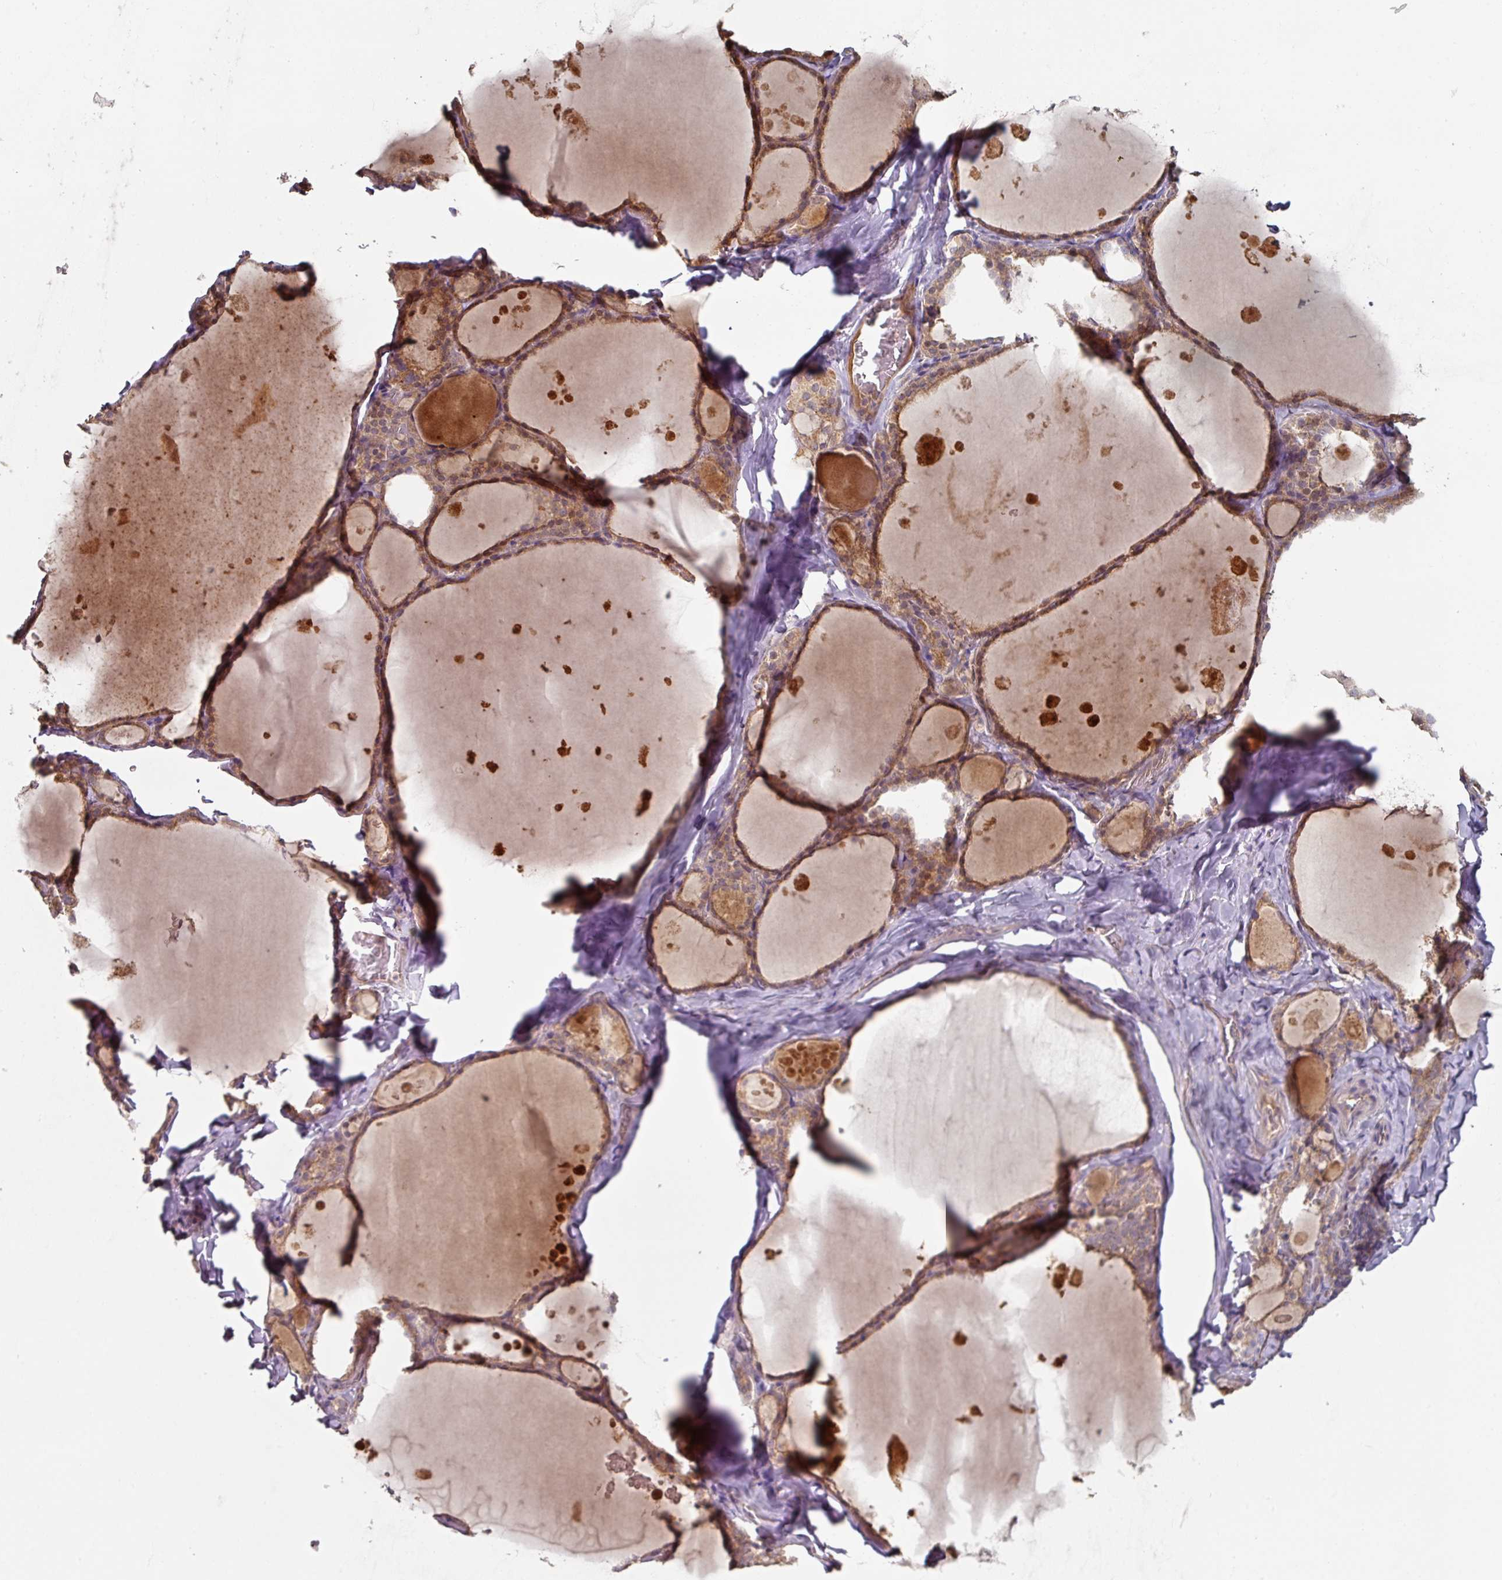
{"staining": {"intensity": "moderate", "quantity": ">75%", "location": "cytoplasmic/membranous"}, "tissue": "thyroid gland", "cell_type": "Glandular cells", "image_type": "normal", "snomed": [{"axis": "morphology", "description": "Normal tissue, NOS"}, {"axis": "topography", "description": "Thyroid gland"}], "caption": "Moderate cytoplasmic/membranous staining is seen in about >75% of glandular cells in normal thyroid gland. The protein of interest is shown in brown color, while the nuclei are stained blue.", "gene": "DNAJC7", "patient": {"sex": "male", "age": 56}}